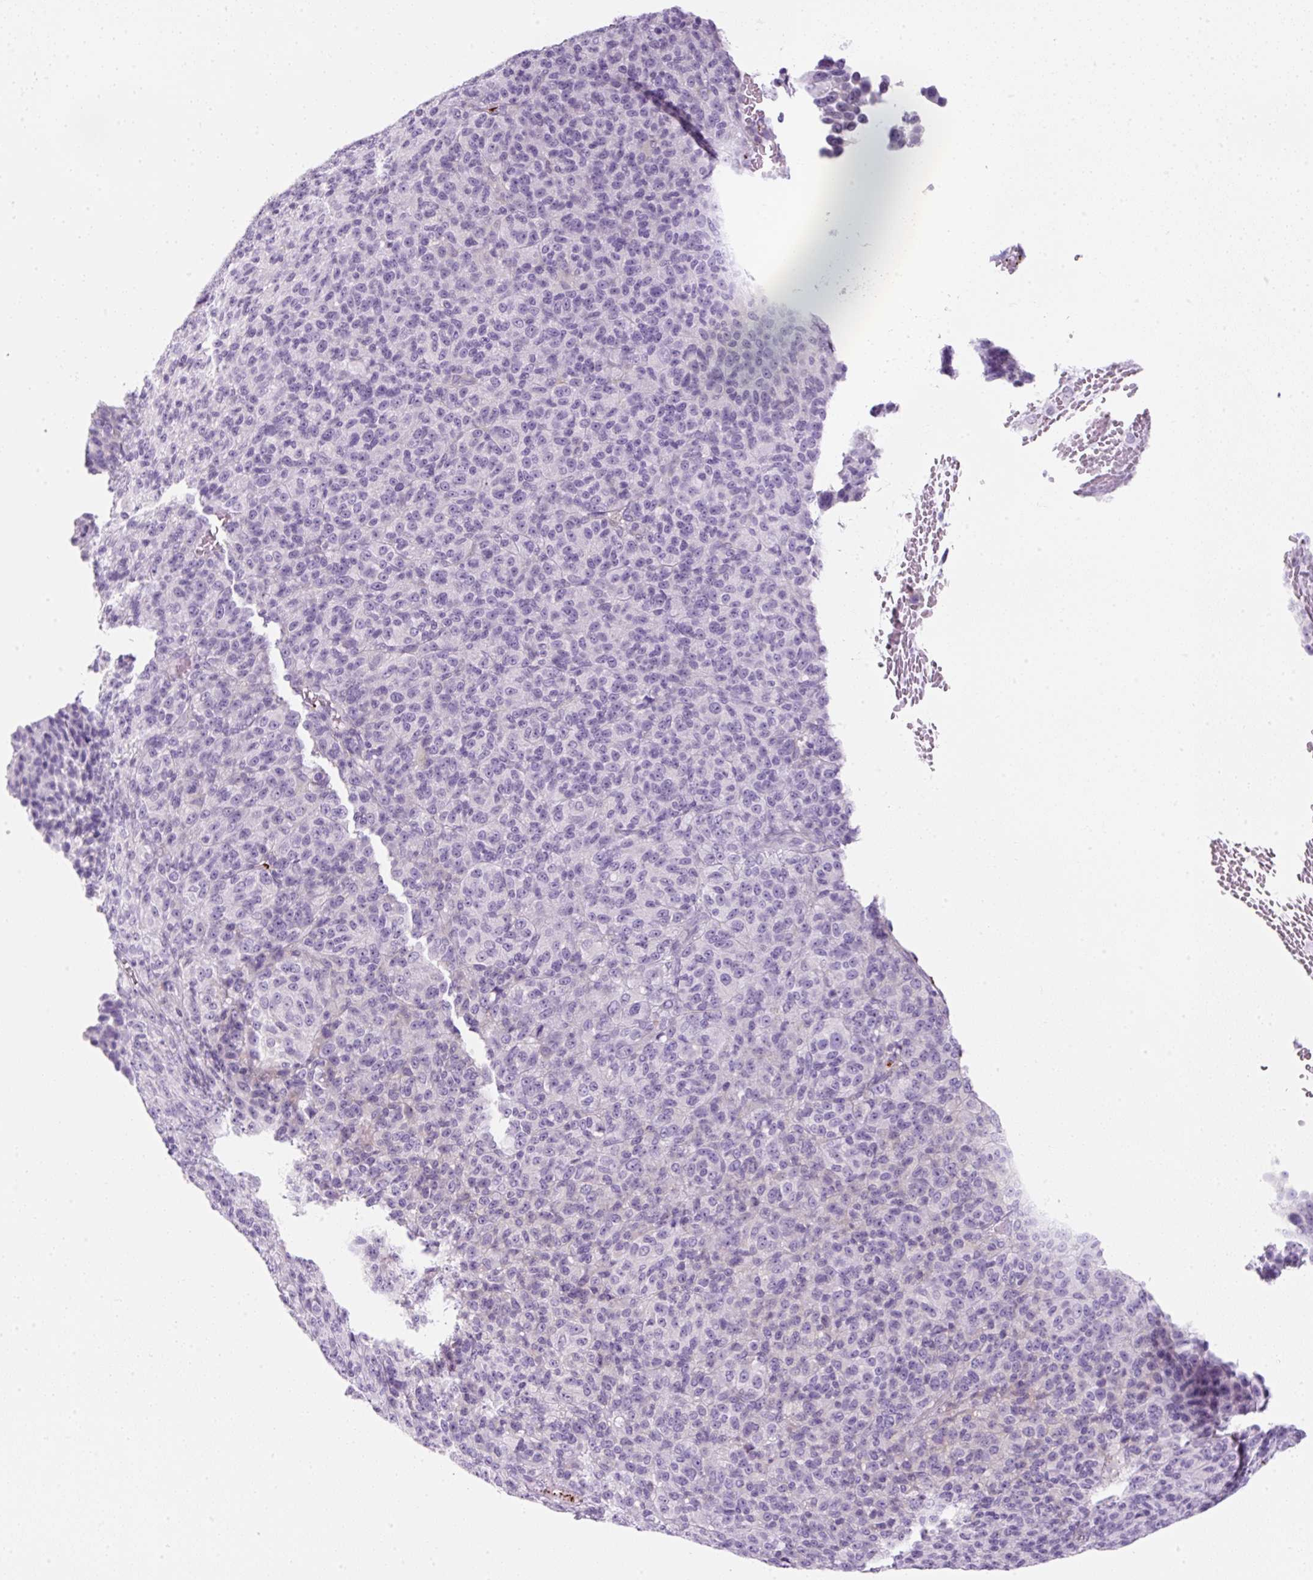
{"staining": {"intensity": "negative", "quantity": "none", "location": "none"}, "tissue": "melanoma", "cell_type": "Tumor cells", "image_type": "cancer", "snomed": [{"axis": "morphology", "description": "Malignant melanoma, Metastatic site"}, {"axis": "topography", "description": "Brain"}], "caption": "Immunohistochemistry micrograph of neoplastic tissue: human melanoma stained with DAB reveals no significant protein expression in tumor cells. (DAB IHC visualized using brightfield microscopy, high magnification).", "gene": "PF4V1", "patient": {"sex": "female", "age": 56}}